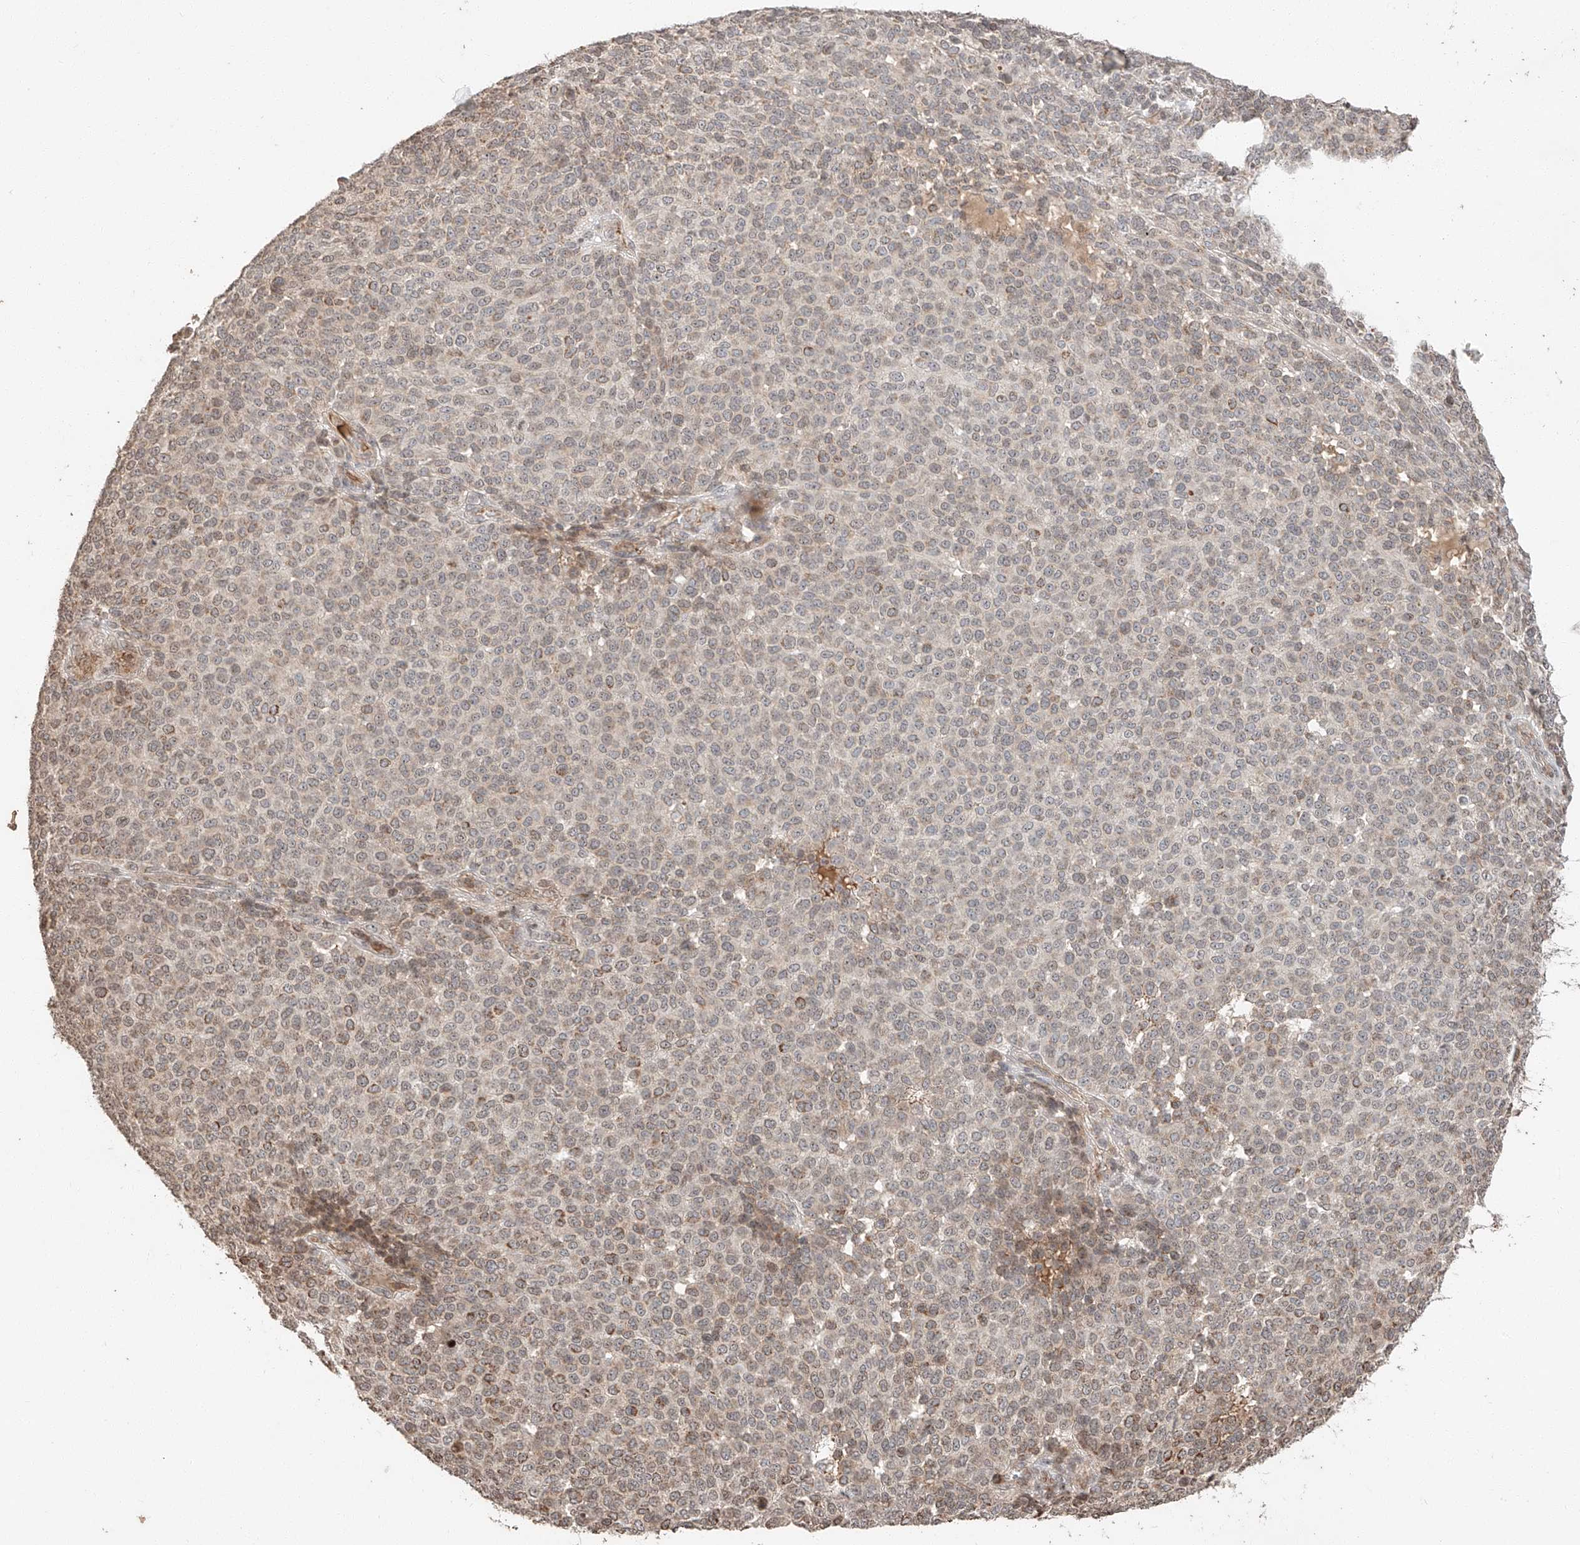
{"staining": {"intensity": "moderate", "quantity": "<25%", "location": "cytoplasmic/membranous"}, "tissue": "melanoma", "cell_type": "Tumor cells", "image_type": "cancer", "snomed": [{"axis": "morphology", "description": "Malignant melanoma, NOS"}, {"axis": "topography", "description": "Skin"}], "caption": "A micrograph of malignant melanoma stained for a protein demonstrates moderate cytoplasmic/membranous brown staining in tumor cells. (DAB (3,3'-diaminobenzidine) IHC, brown staining for protein, blue staining for nuclei).", "gene": "ARHGAP33", "patient": {"sex": "male", "age": 49}}